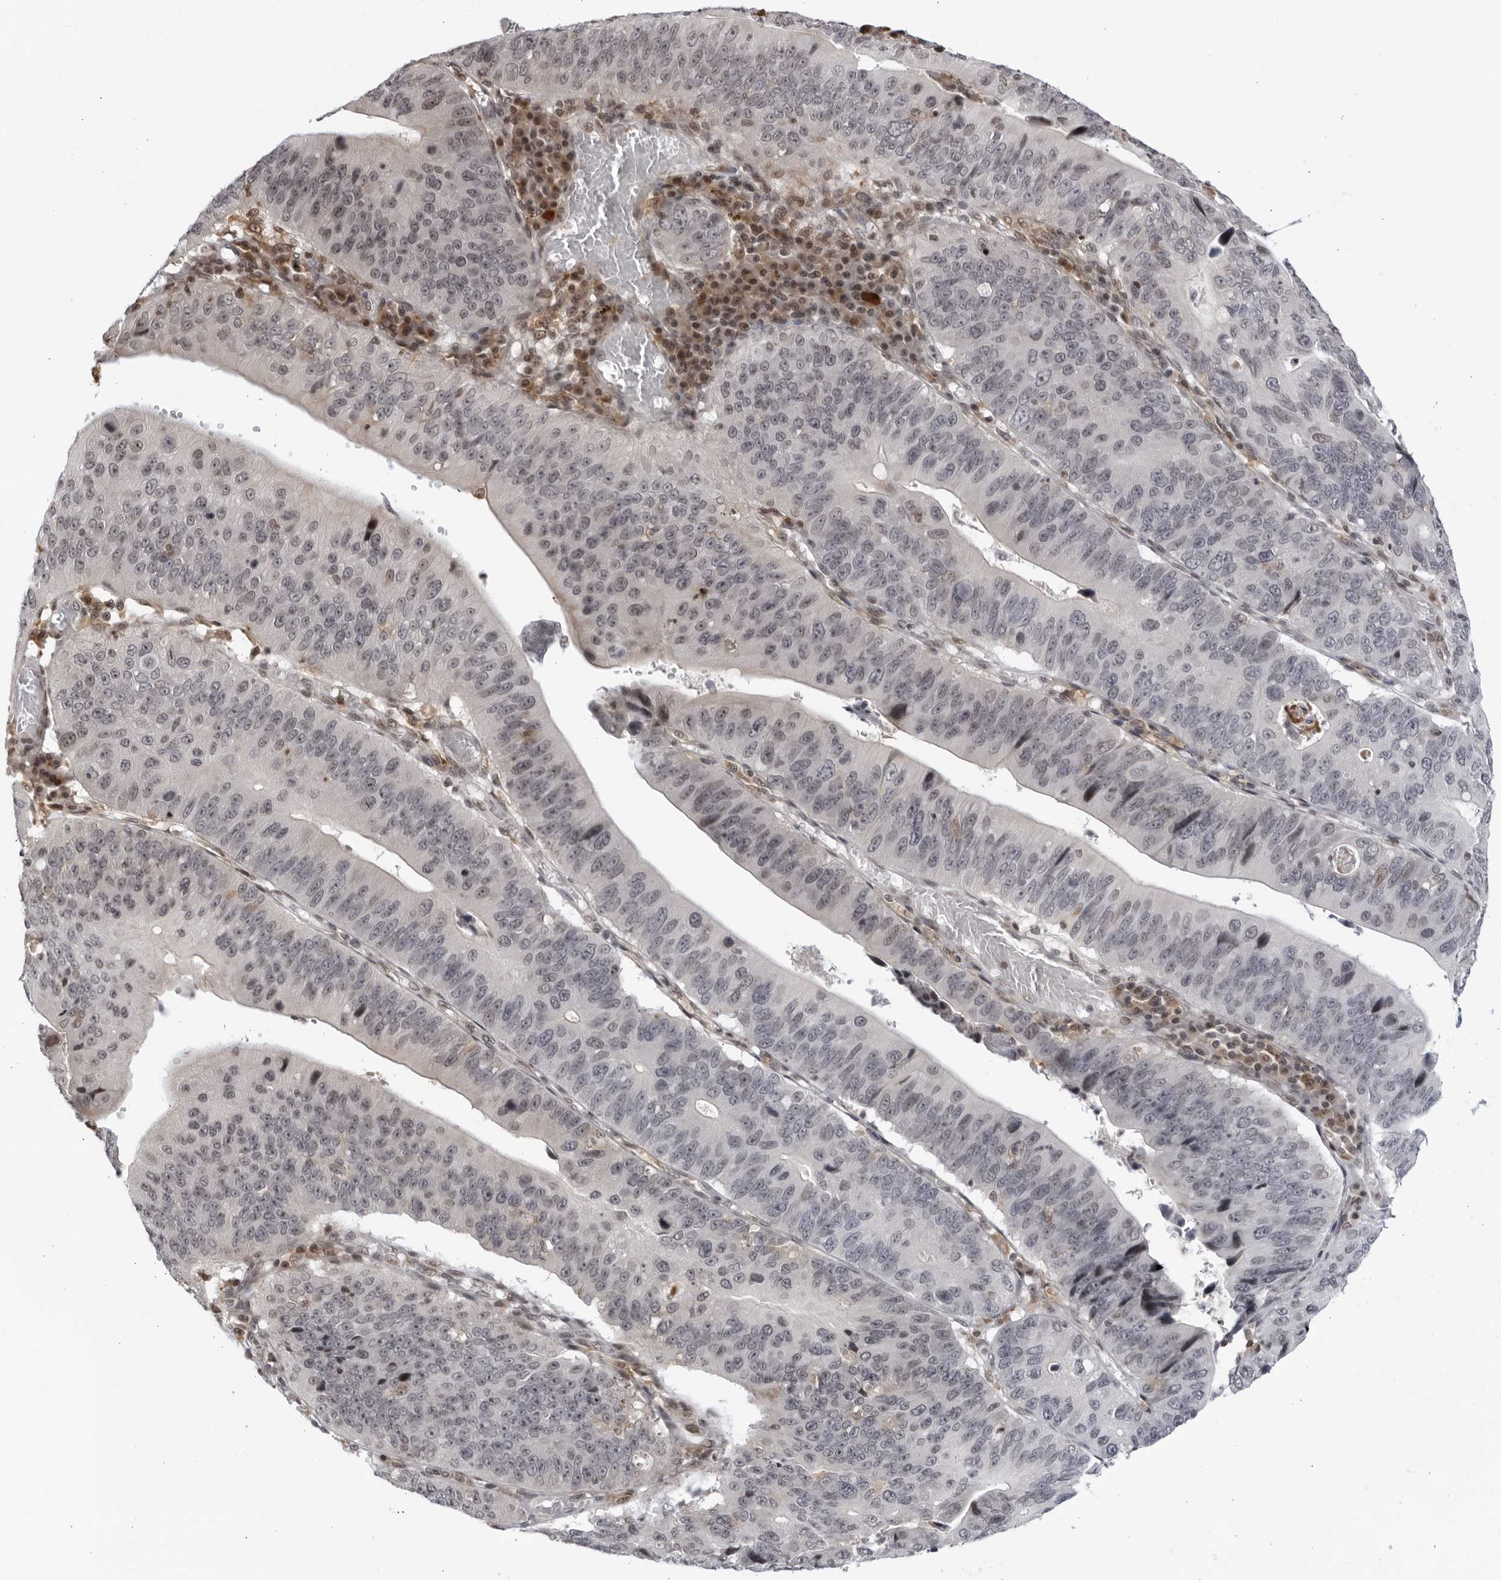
{"staining": {"intensity": "negative", "quantity": "none", "location": "none"}, "tissue": "stomach cancer", "cell_type": "Tumor cells", "image_type": "cancer", "snomed": [{"axis": "morphology", "description": "Adenocarcinoma, NOS"}, {"axis": "topography", "description": "Stomach"}], "caption": "Protein analysis of stomach cancer (adenocarcinoma) demonstrates no significant staining in tumor cells.", "gene": "DTL", "patient": {"sex": "male", "age": 59}}